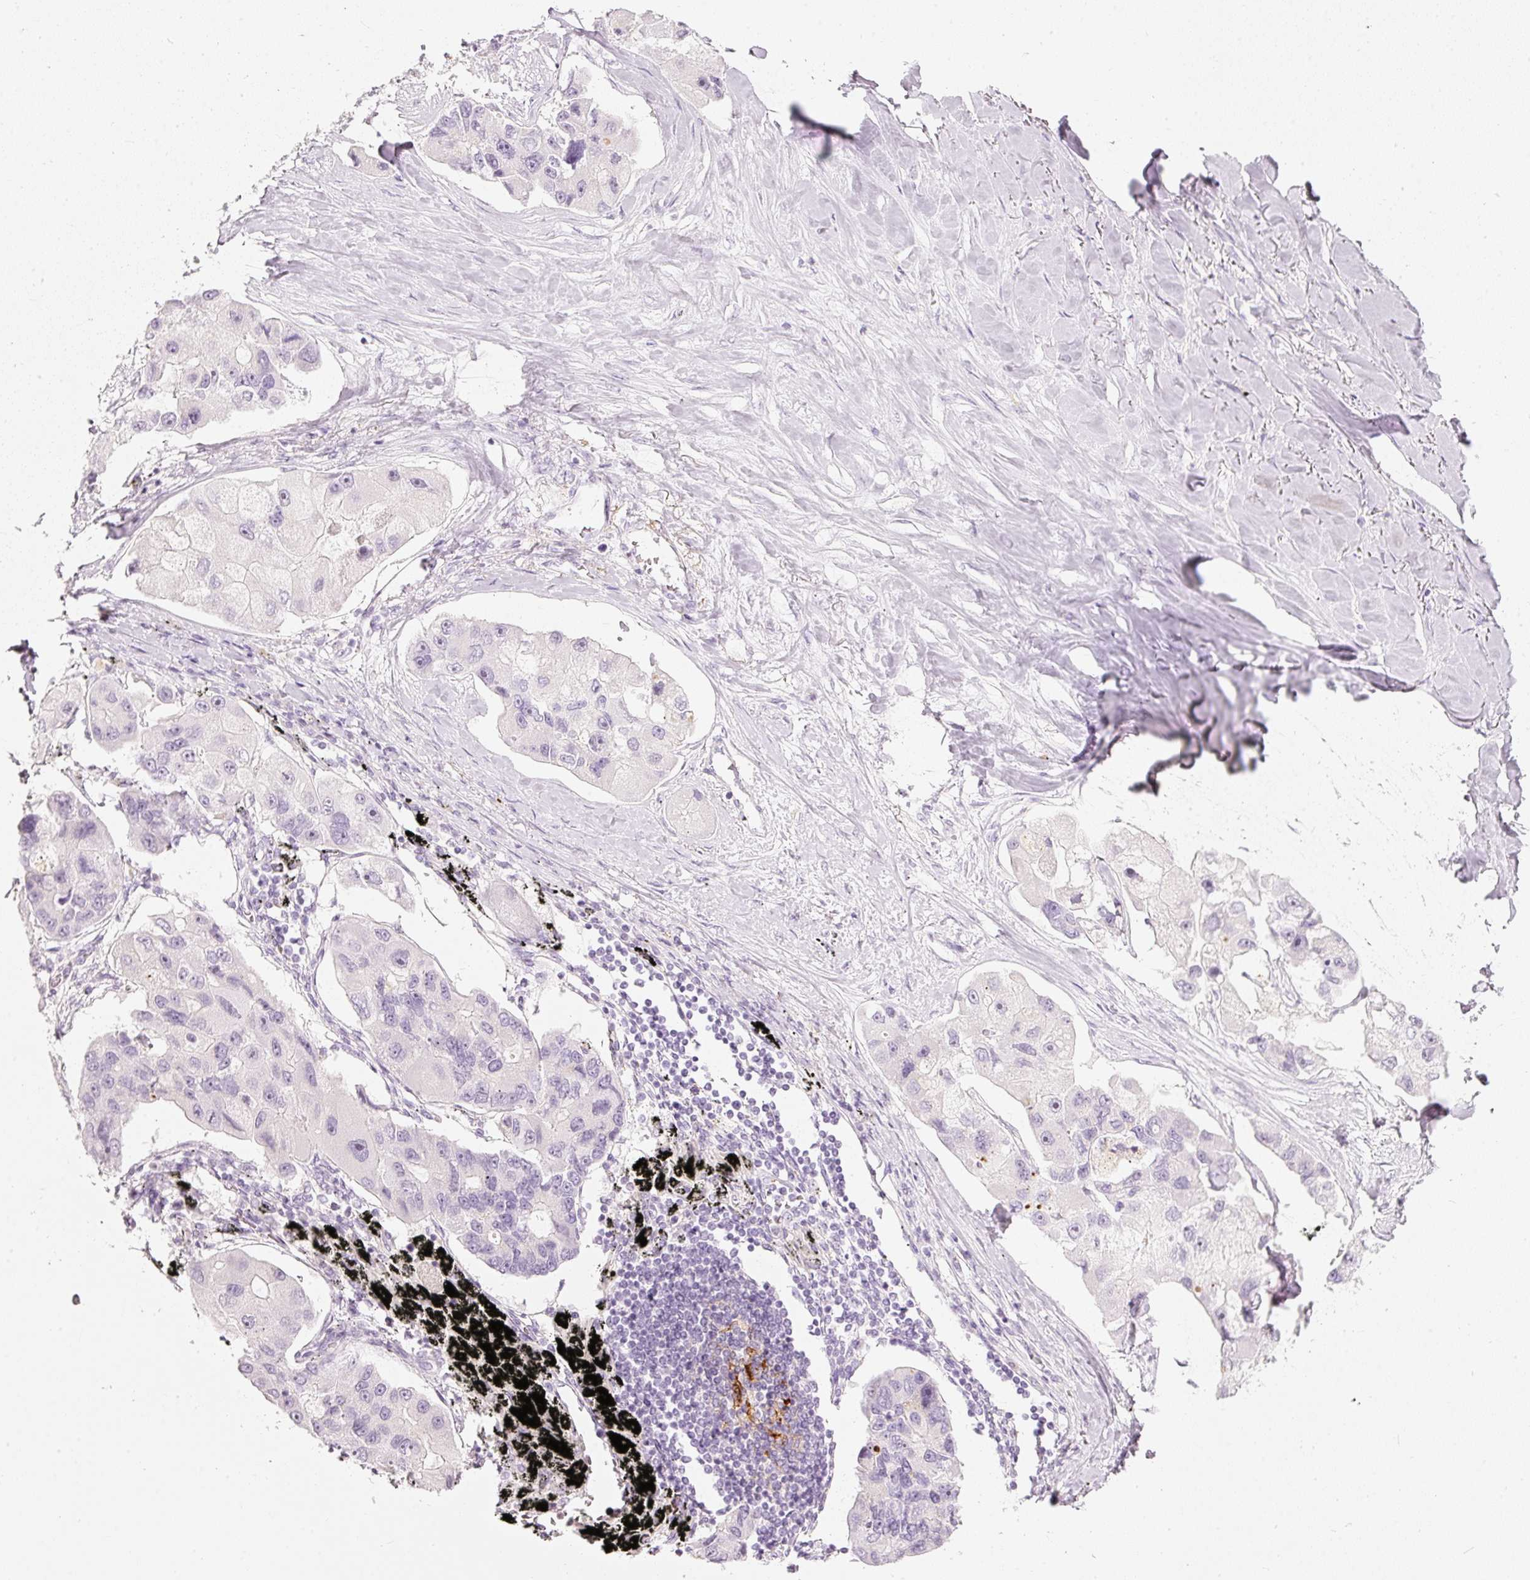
{"staining": {"intensity": "negative", "quantity": "none", "location": "none"}, "tissue": "lung cancer", "cell_type": "Tumor cells", "image_type": "cancer", "snomed": [{"axis": "morphology", "description": "Adenocarcinoma, NOS"}, {"axis": "topography", "description": "Lung"}], "caption": "DAB immunohistochemical staining of adenocarcinoma (lung) displays no significant positivity in tumor cells.", "gene": "LECT2", "patient": {"sex": "female", "age": 54}}